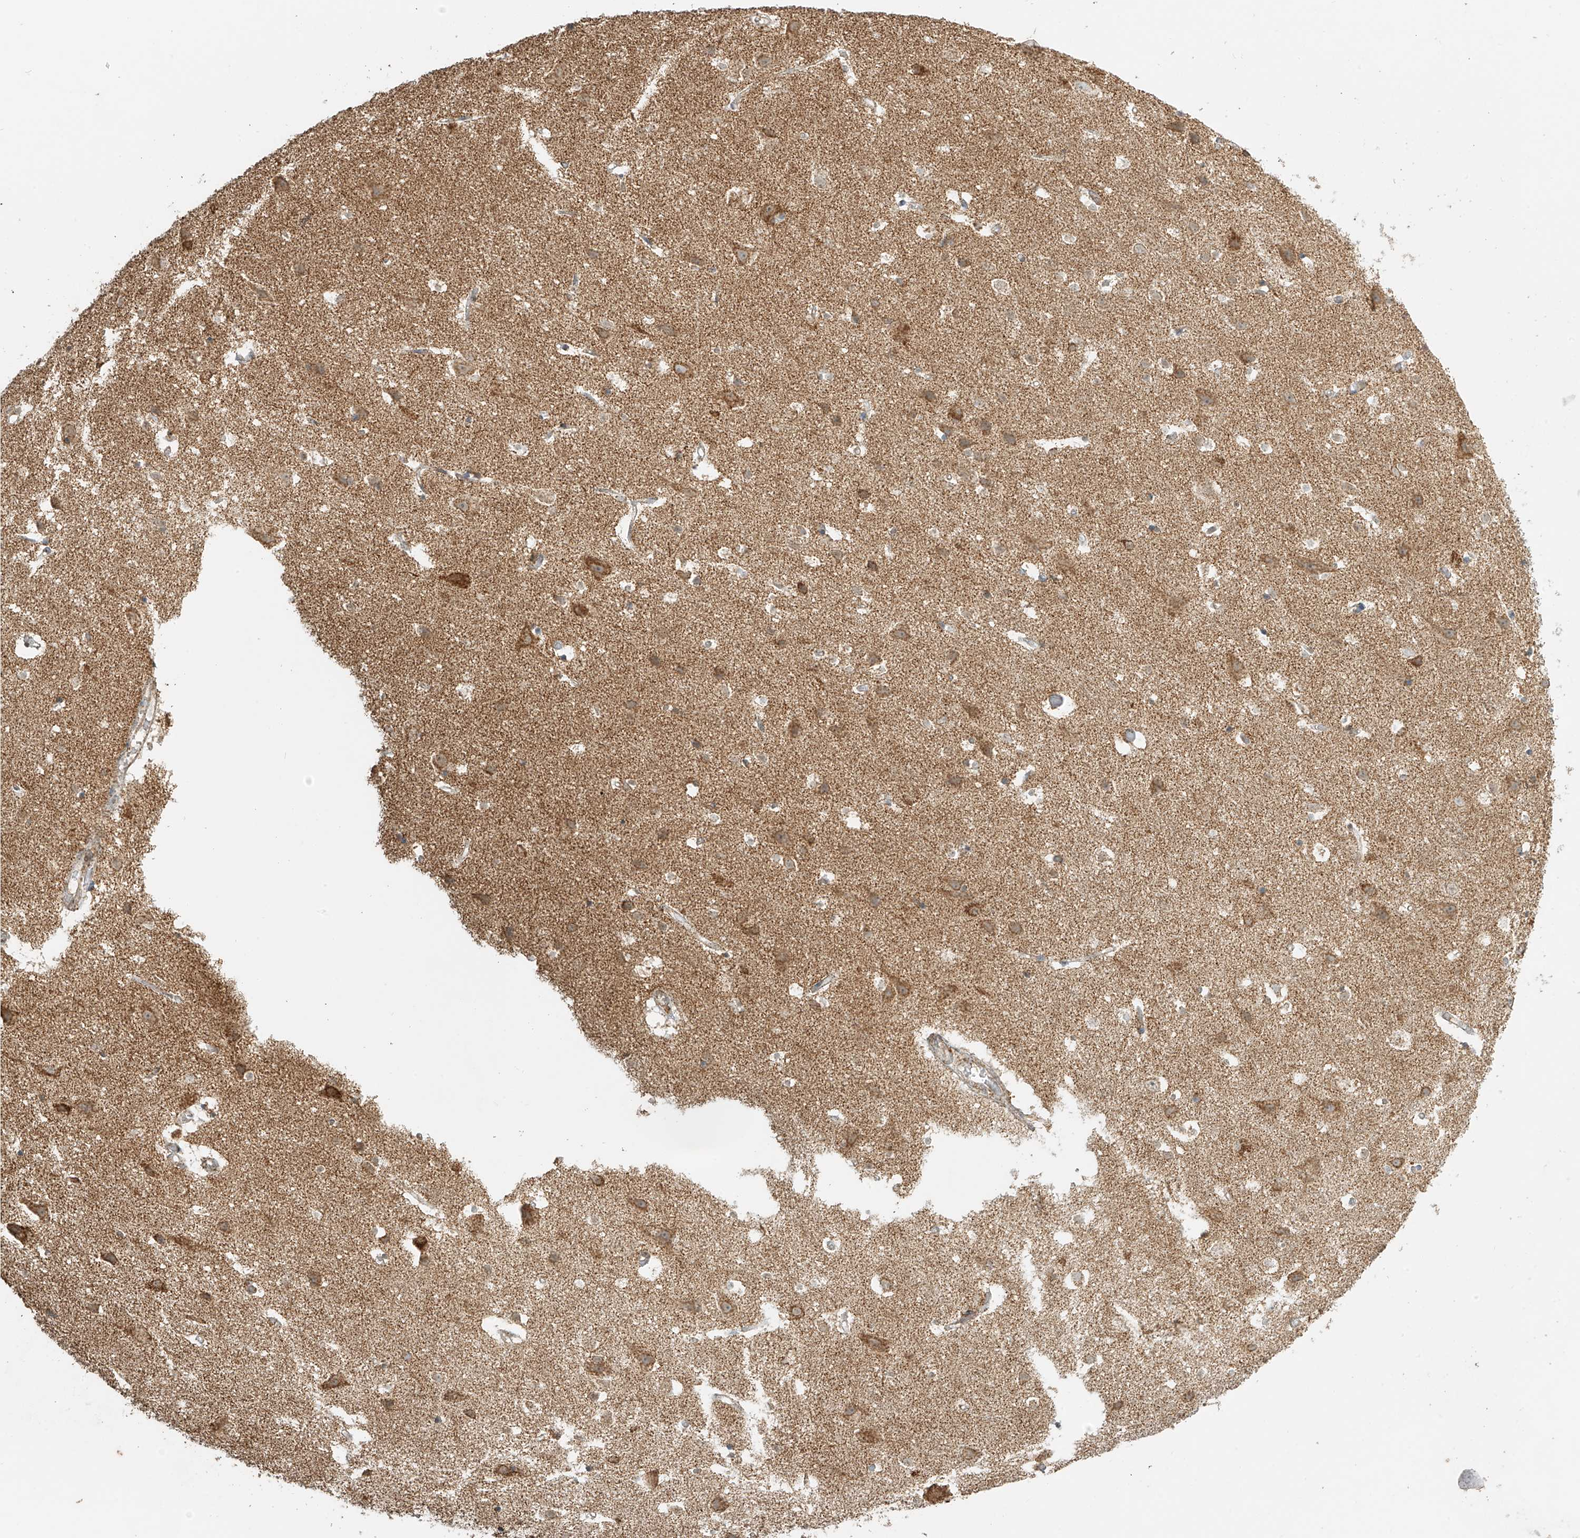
{"staining": {"intensity": "moderate", "quantity": ">75%", "location": "cytoplasmic/membranous"}, "tissue": "cerebral cortex", "cell_type": "Endothelial cells", "image_type": "normal", "snomed": [{"axis": "morphology", "description": "Normal tissue, NOS"}, {"axis": "topography", "description": "Cerebral cortex"}], "caption": "High-power microscopy captured an immunohistochemistry image of benign cerebral cortex, revealing moderate cytoplasmic/membranous staining in about >75% of endothelial cells.", "gene": "MIPEP", "patient": {"sex": "male", "age": 54}}